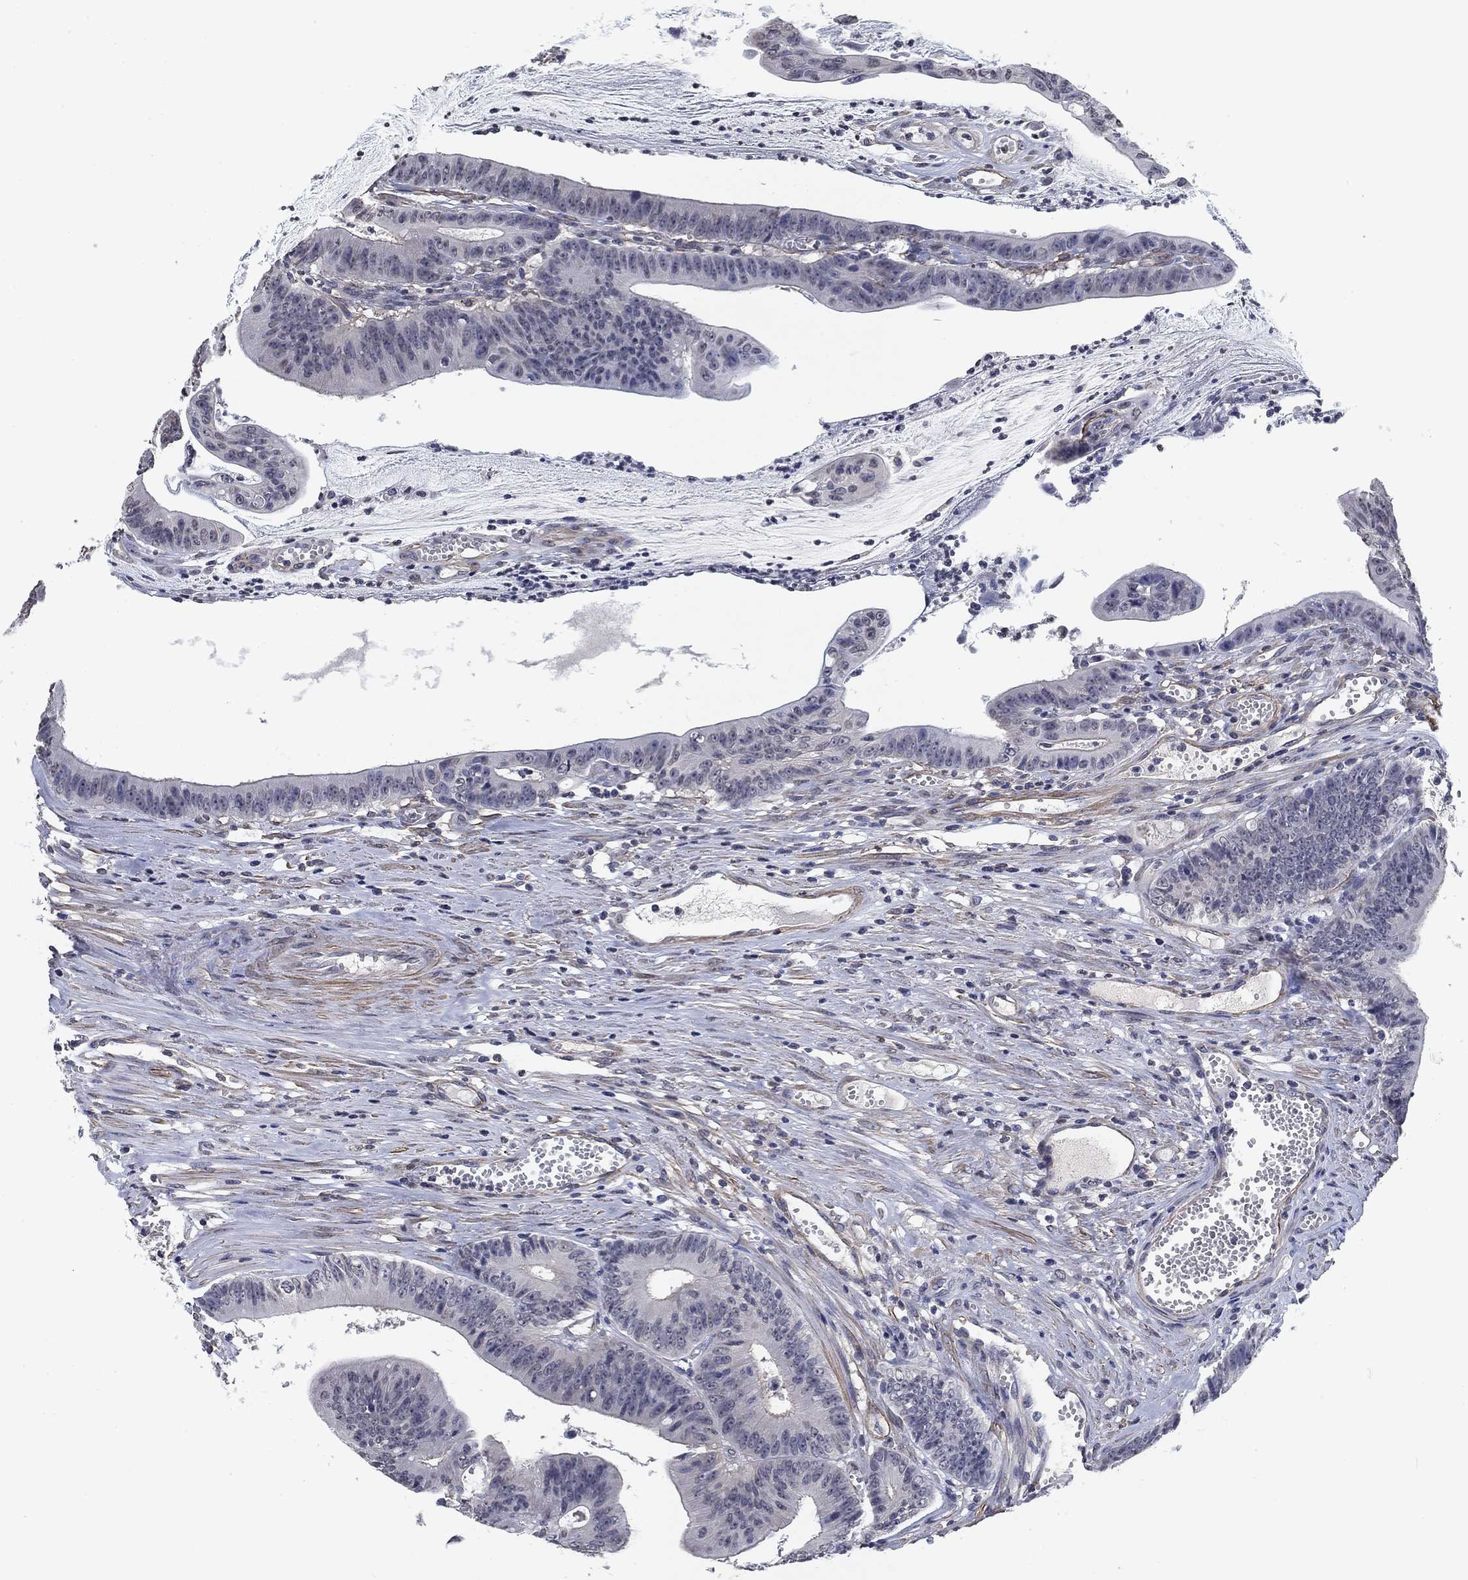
{"staining": {"intensity": "negative", "quantity": "none", "location": "none"}, "tissue": "colorectal cancer", "cell_type": "Tumor cells", "image_type": "cancer", "snomed": [{"axis": "morphology", "description": "Adenocarcinoma, NOS"}, {"axis": "topography", "description": "Colon"}], "caption": "This is a image of IHC staining of adenocarcinoma (colorectal), which shows no expression in tumor cells. (DAB (3,3'-diaminobenzidine) immunohistochemistry with hematoxylin counter stain).", "gene": "OTUB2", "patient": {"sex": "female", "age": 69}}